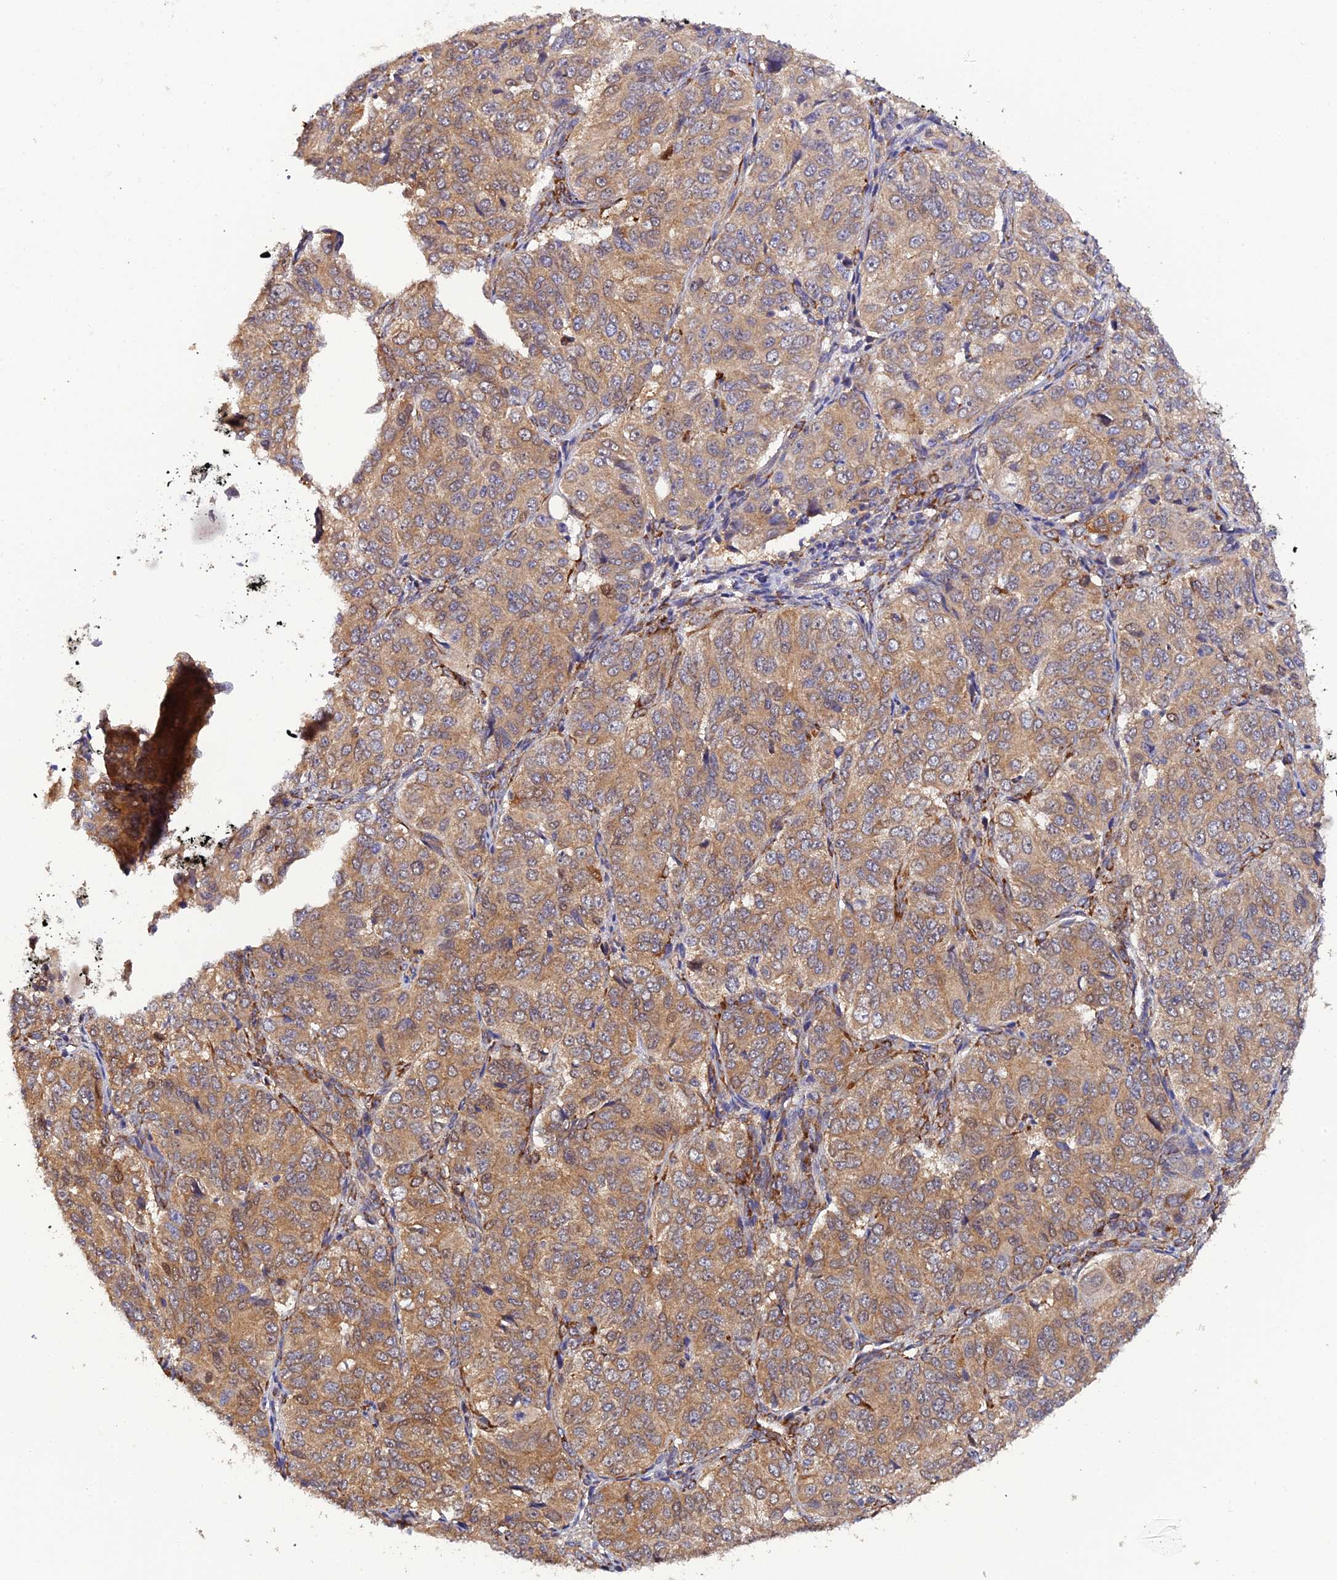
{"staining": {"intensity": "moderate", "quantity": ">75%", "location": "cytoplasmic/membranous"}, "tissue": "ovarian cancer", "cell_type": "Tumor cells", "image_type": "cancer", "snomed": [{"axis": "morphology", "description": "Carcinoma, endometroid"}, {"axis": "topography", "description": "Ovary"}], "caption": "Ovarian cancer stained with a brown dye reveals moderate cytoplasmic/membranous positive expression in approximately >75% of tumor cells.", "gene": "P3H3", "patient": {"sex": "female", "age": 51}}